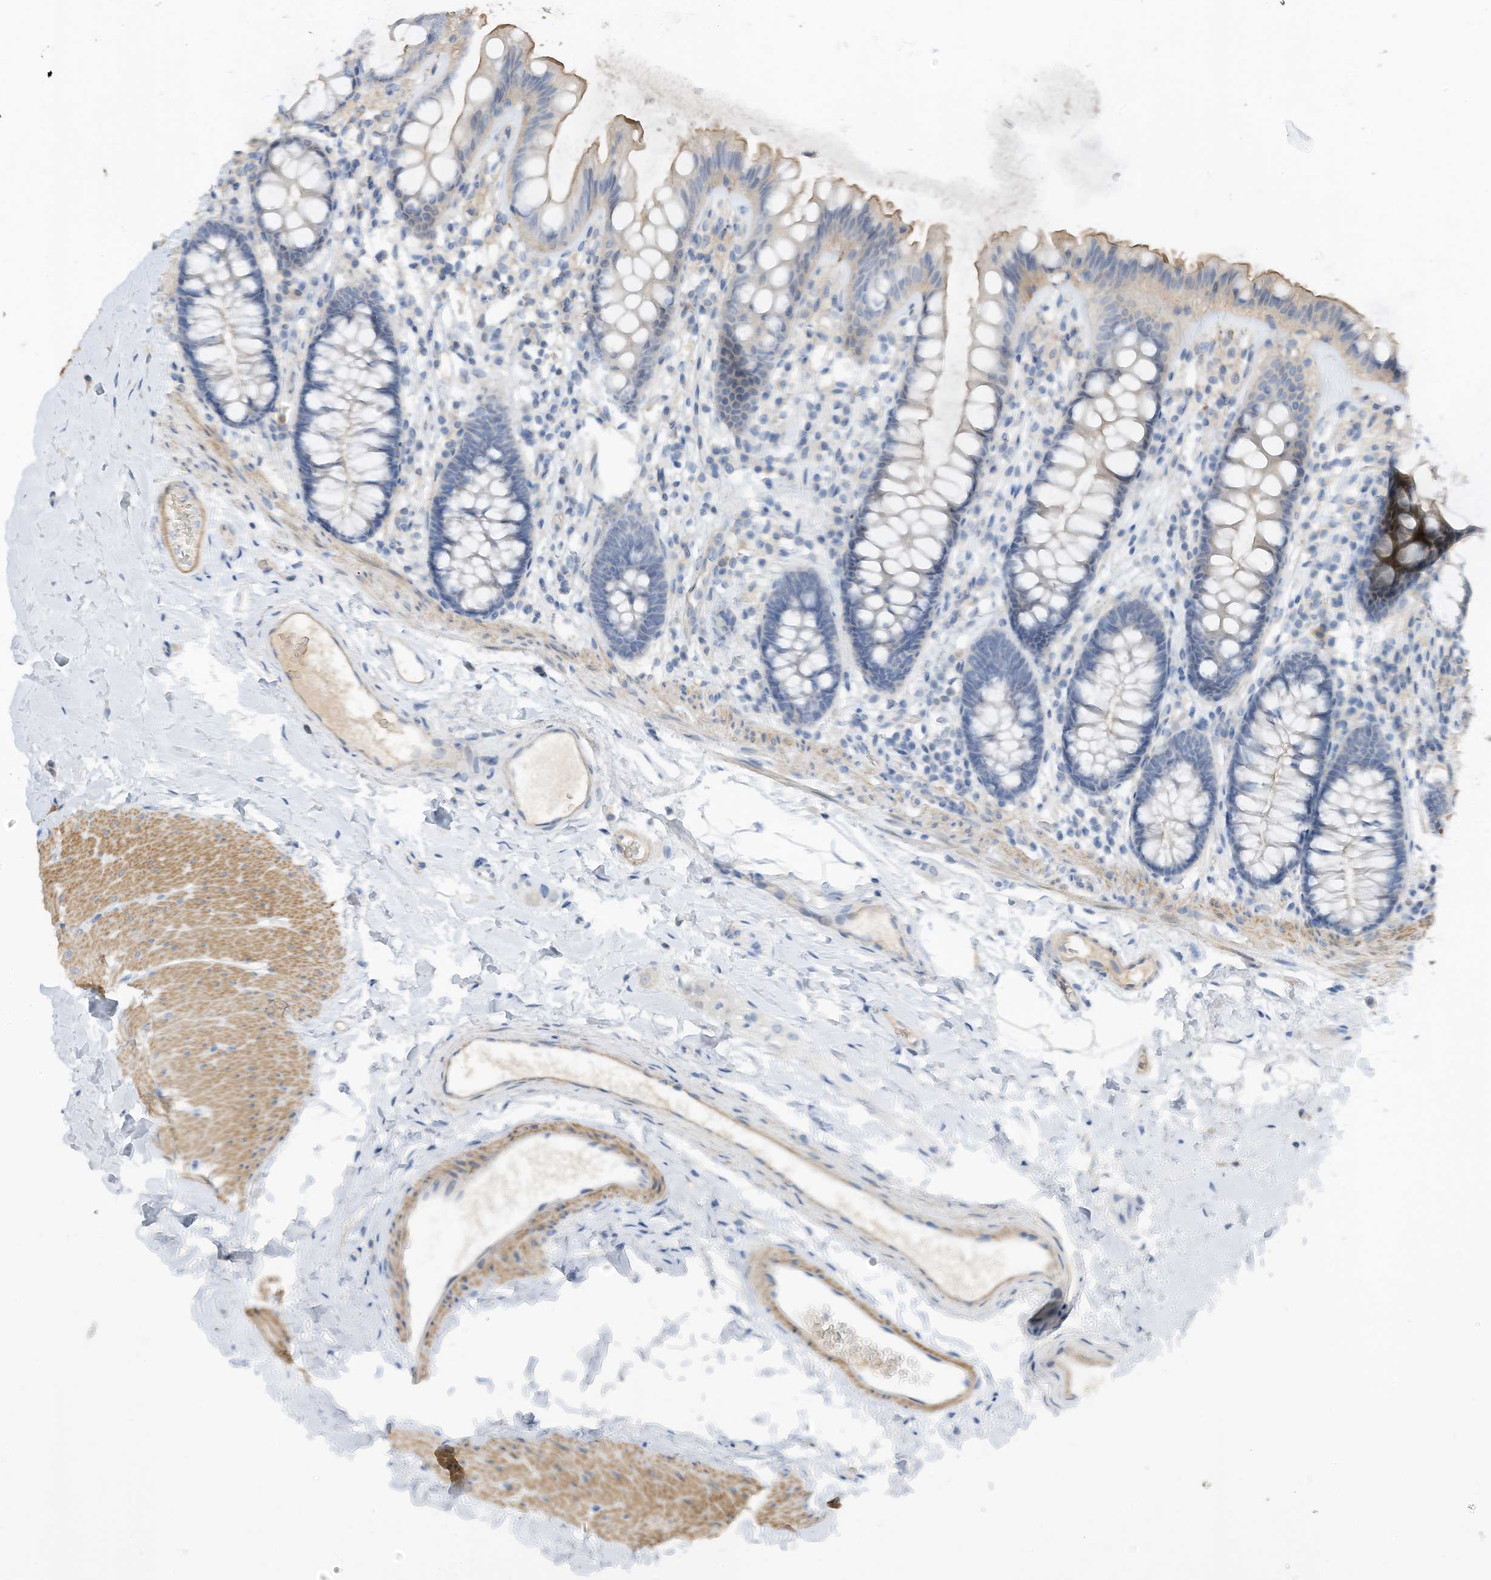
{"staining": {"intensity": "negative", "quantity": "none", "location": "none"}, "tissue": "colon", "cell_type": "Endothelial cells", "image_type": "normal", "snomed": [{"axis": "morphology", "description": "Normal tissue, NOS"}, {"axis": "topography", "description": "Colon"}], "caption": "This photomicrograph is of benign colon stained with immunohistochemistry to label a protein in brown with the nuclei are counter-stained blue. There is no staining in endothelial cells. Nuclei are stained in blue.", "gene": "SLFN14", "patient": {"sex": "female", "age": 62}}